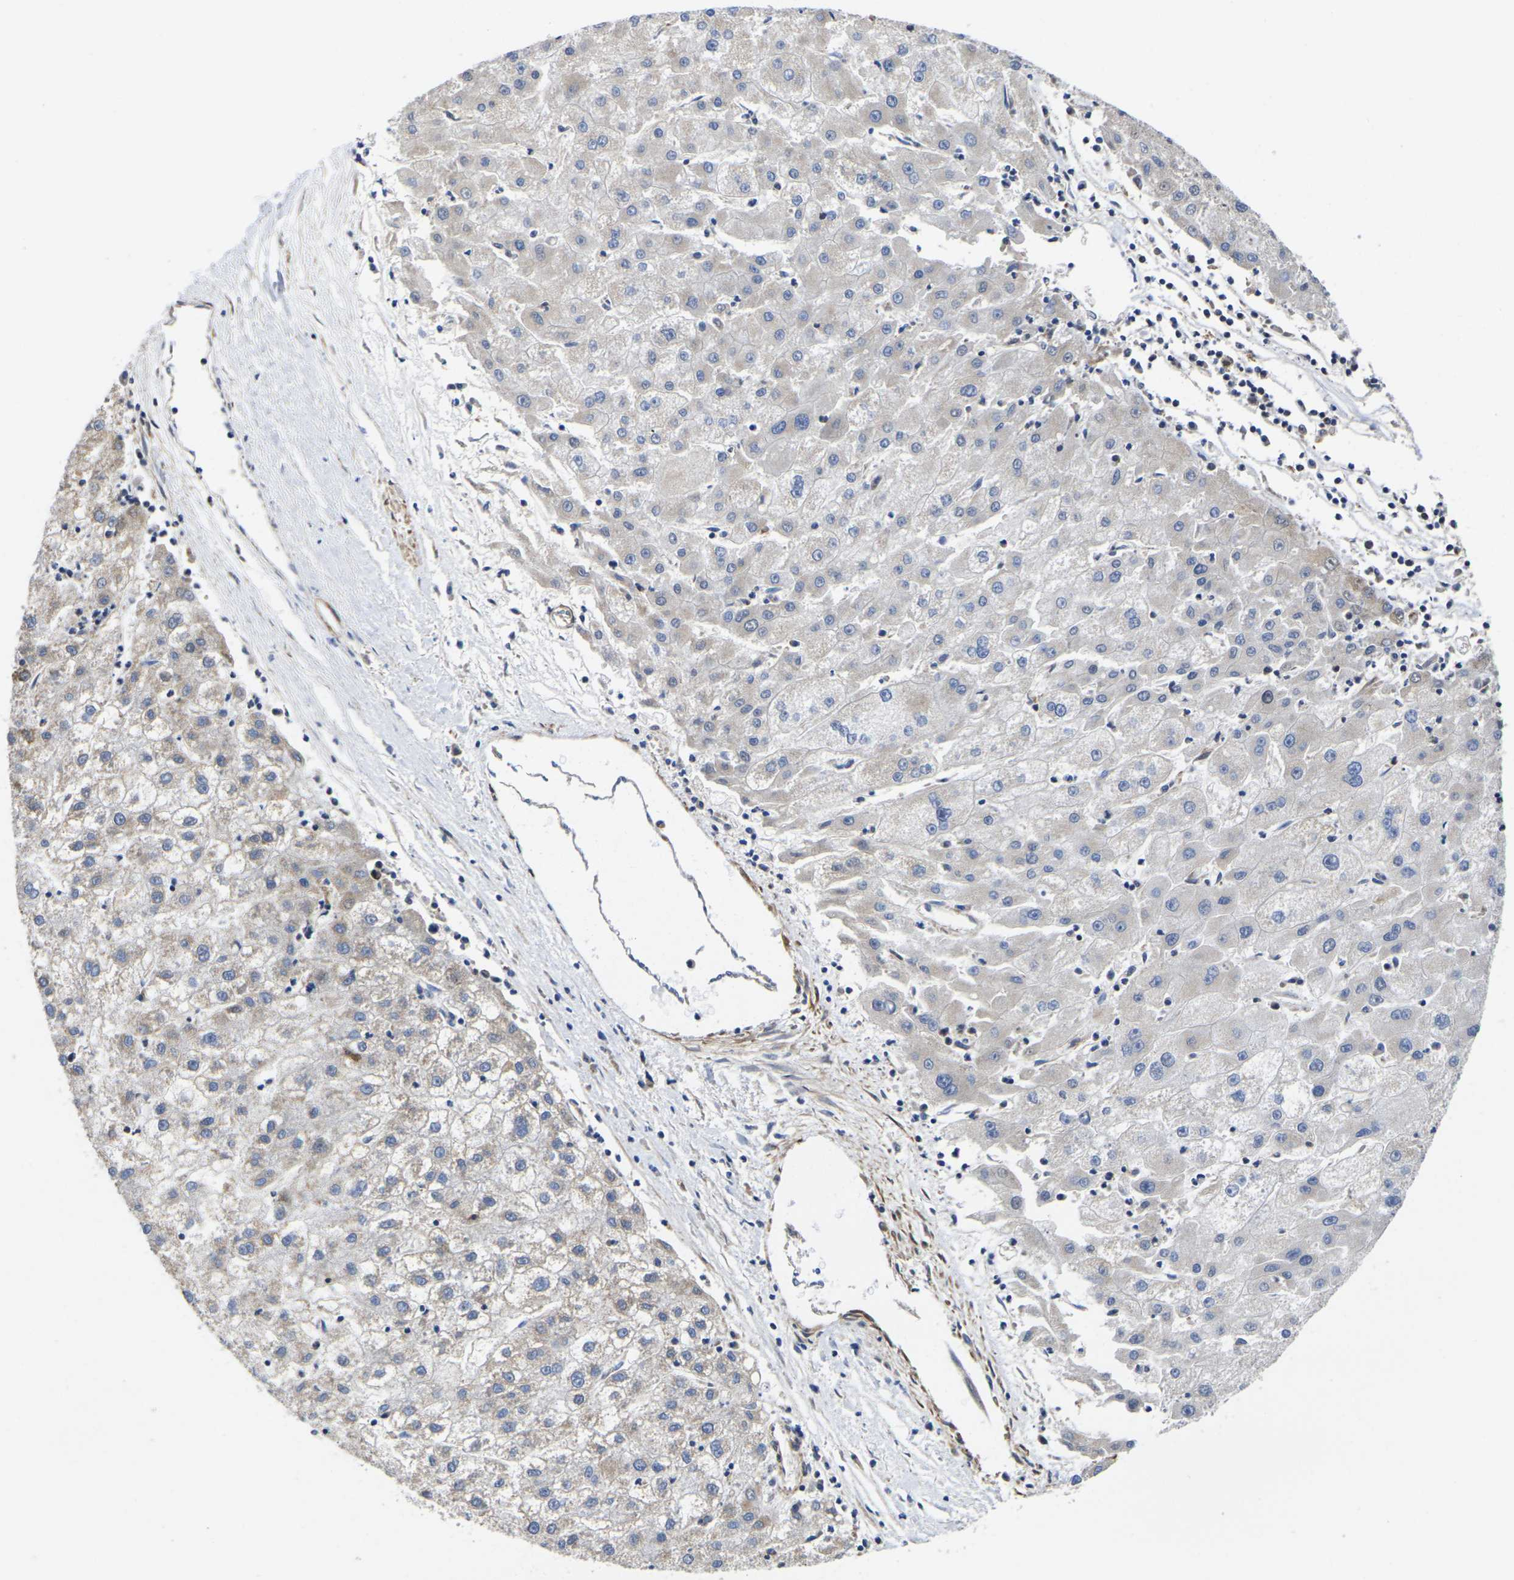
{"staining": {"intensity": "moderate", "quantity": "<25%", "location": "cytoplasmic/membranous"}, "tissue": "liver cancer", "cell_type": "Tumor cells", "image_type": "cancer", "snomed": [{"axis": "morphology", "description": "Carcinoma, Hepatocellular, NOS"}, {"axis": "topography", "description": "Liver"}], "caption": "A high-resolution photomicrograph shows immunohistochemistry staining of liver cancer, which reveals moderate cytoplasmic/membranous positivity in about <25% of tumor cells. Immunohistochemistry (ihc) stains the protein of interest in brown and the nuclei are stained blue.", "gene": "P2RY11", "patient": {"sex": "male", "age": 72}}